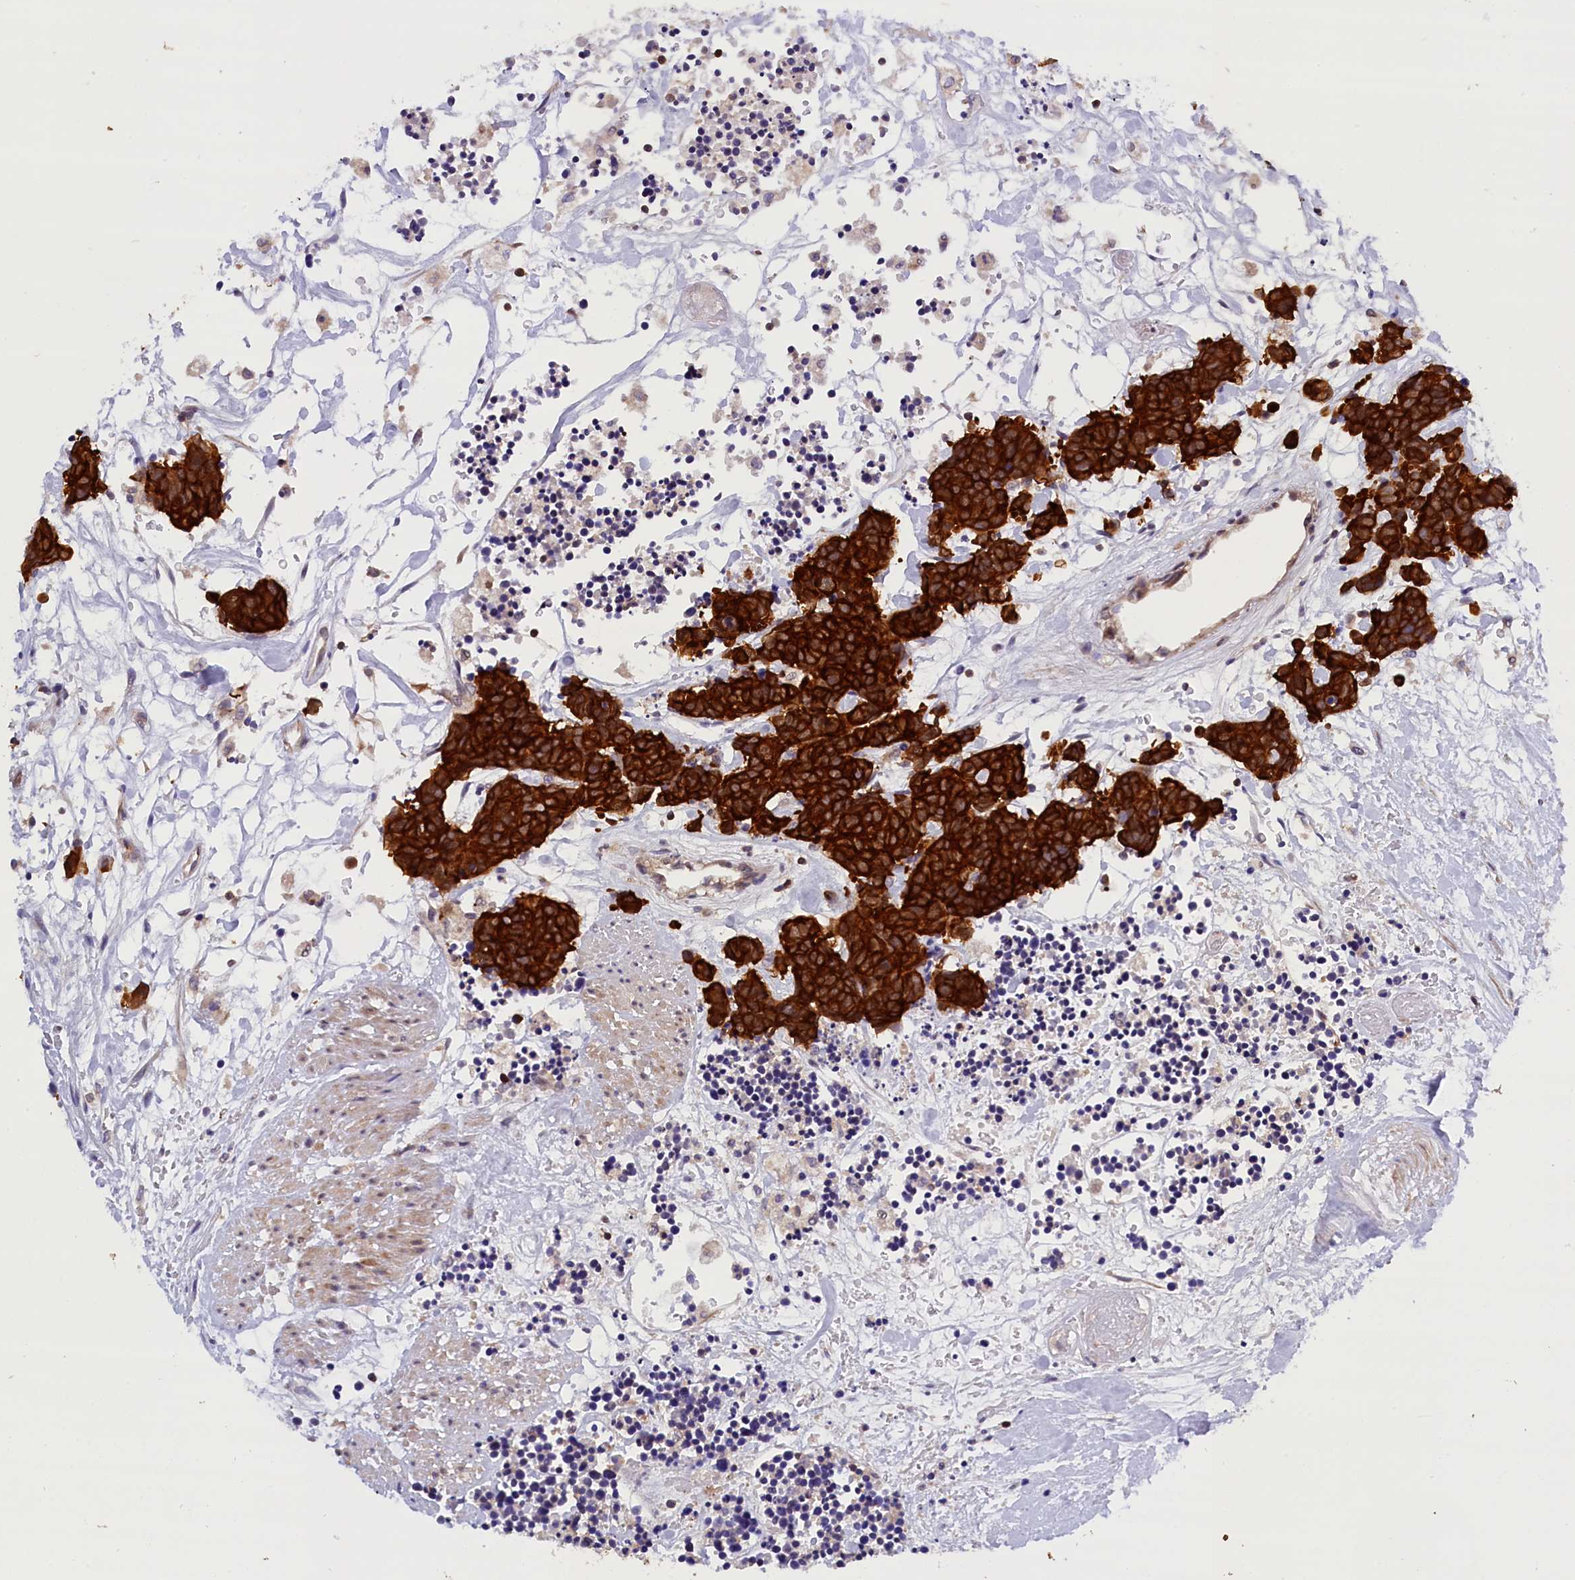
{"staining": {"intensity": "strong", "quantity": ">75%", "location": "cytoplasmic/membranous"}, "tissue": "carcinoid", "cell_type": "Tumor cells", "image_type": "cancer", "snomed": [{"axis": "morphology", "description": "Carcinoma, NOS"}, {"axis": "morphology", "description": "Carcinoid, malignant, NOS"}, {"axis": "topography", "description": "Urinary bladder"}], "caption": "Strong cytoplasmic/membranous positivity for a protein is appreciated in about >75% of tumor cells of carcinoid (malignant) using IHC.", "gene": "TBCB", "patient": {"sex": "male", "age": 57}}